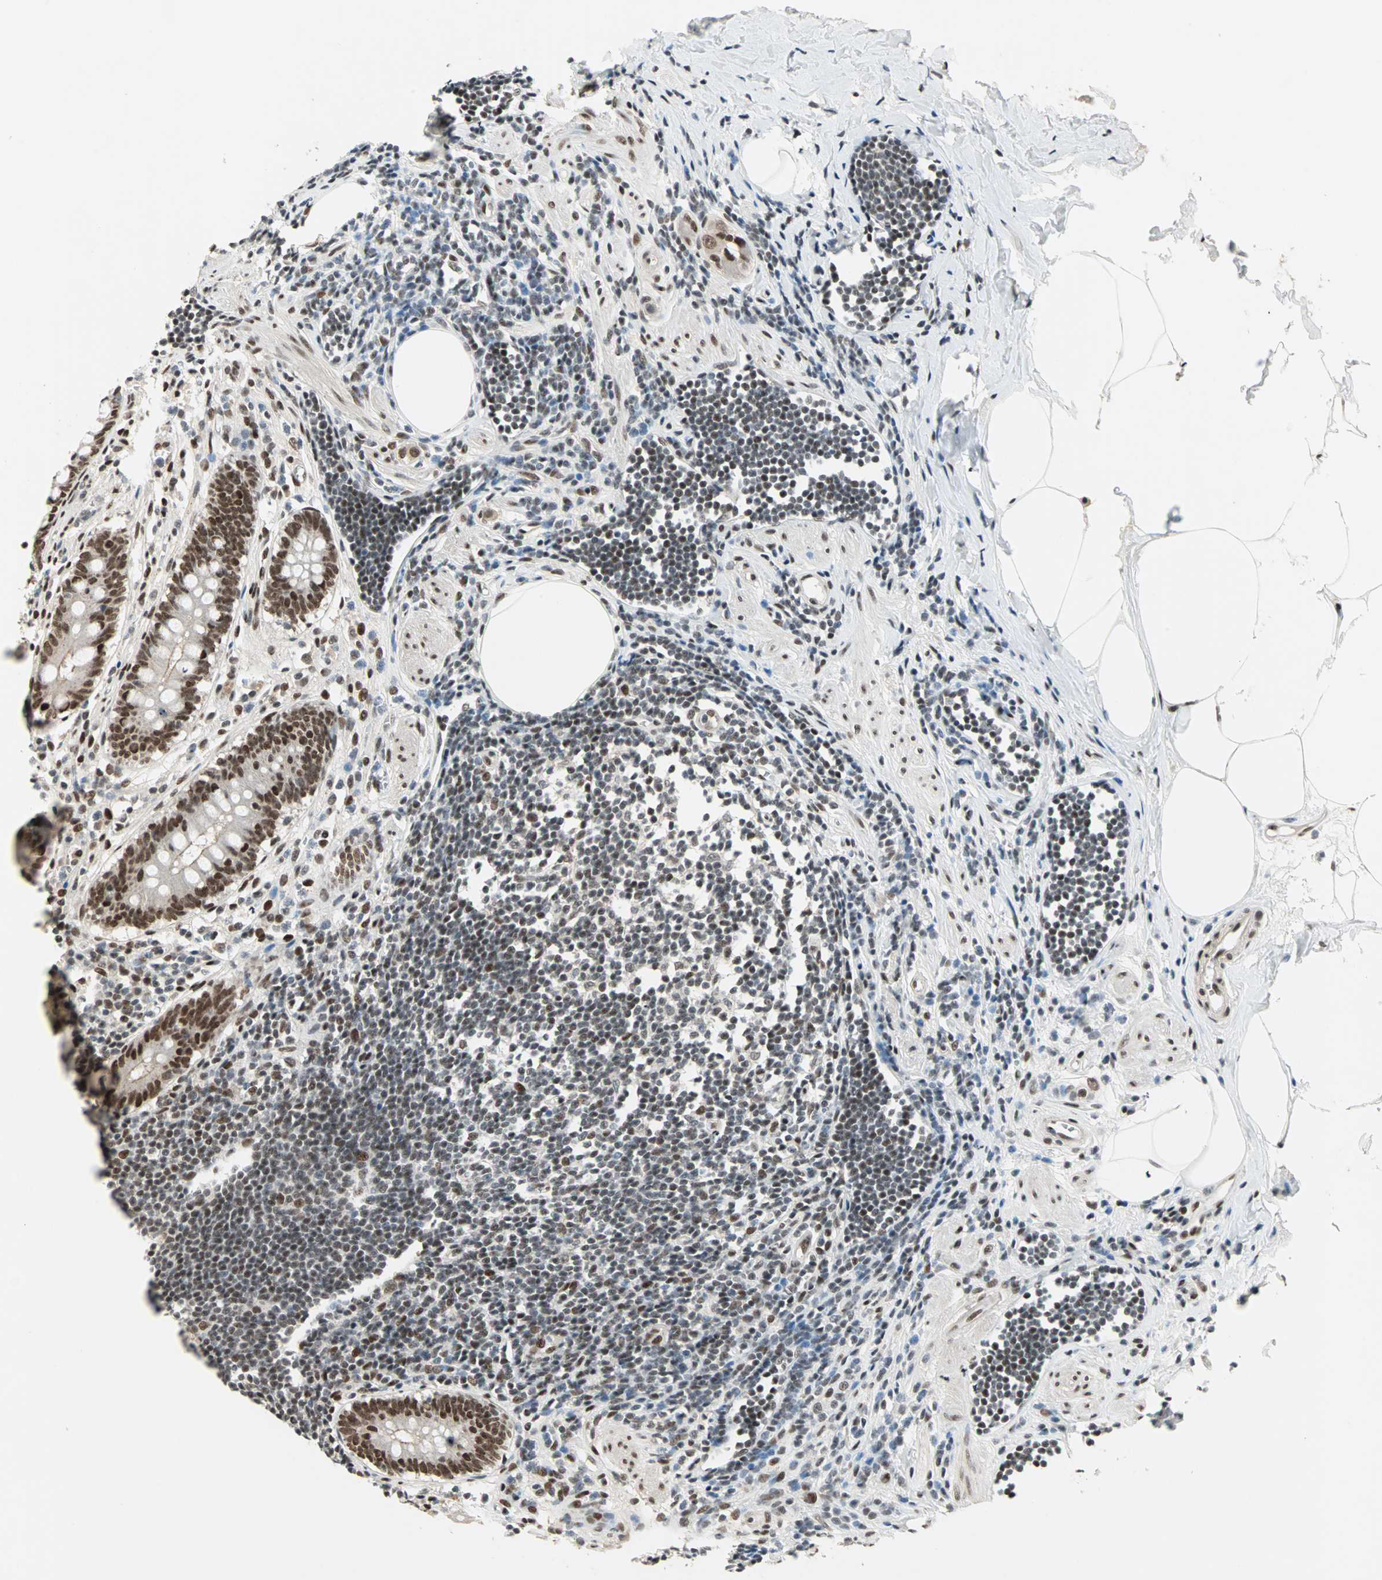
{"staining": {"intensity": "strong", "quantity": ">75%", "location": "nuclear"}, "tissue": "appendix", "cell_type": "Glandular cells", "image_type": "normal", "snomed": [{"axis": "morphology", "description": "Normal tissue, NOS"}, {"axis": "topography", "description": "Appendix"}], "caption": "Protein expression analysis of benign human appendix reveals strong nuclear staining in approximately >75% of glandular cells. Using DAB (3,3'-diaminobenzidine) (brown) and hematoxylin (blue) stains, captured at high magnification using brightfield microscopy.", "gene": "BLM", "patient": {"sex": "female", "age": 50}}